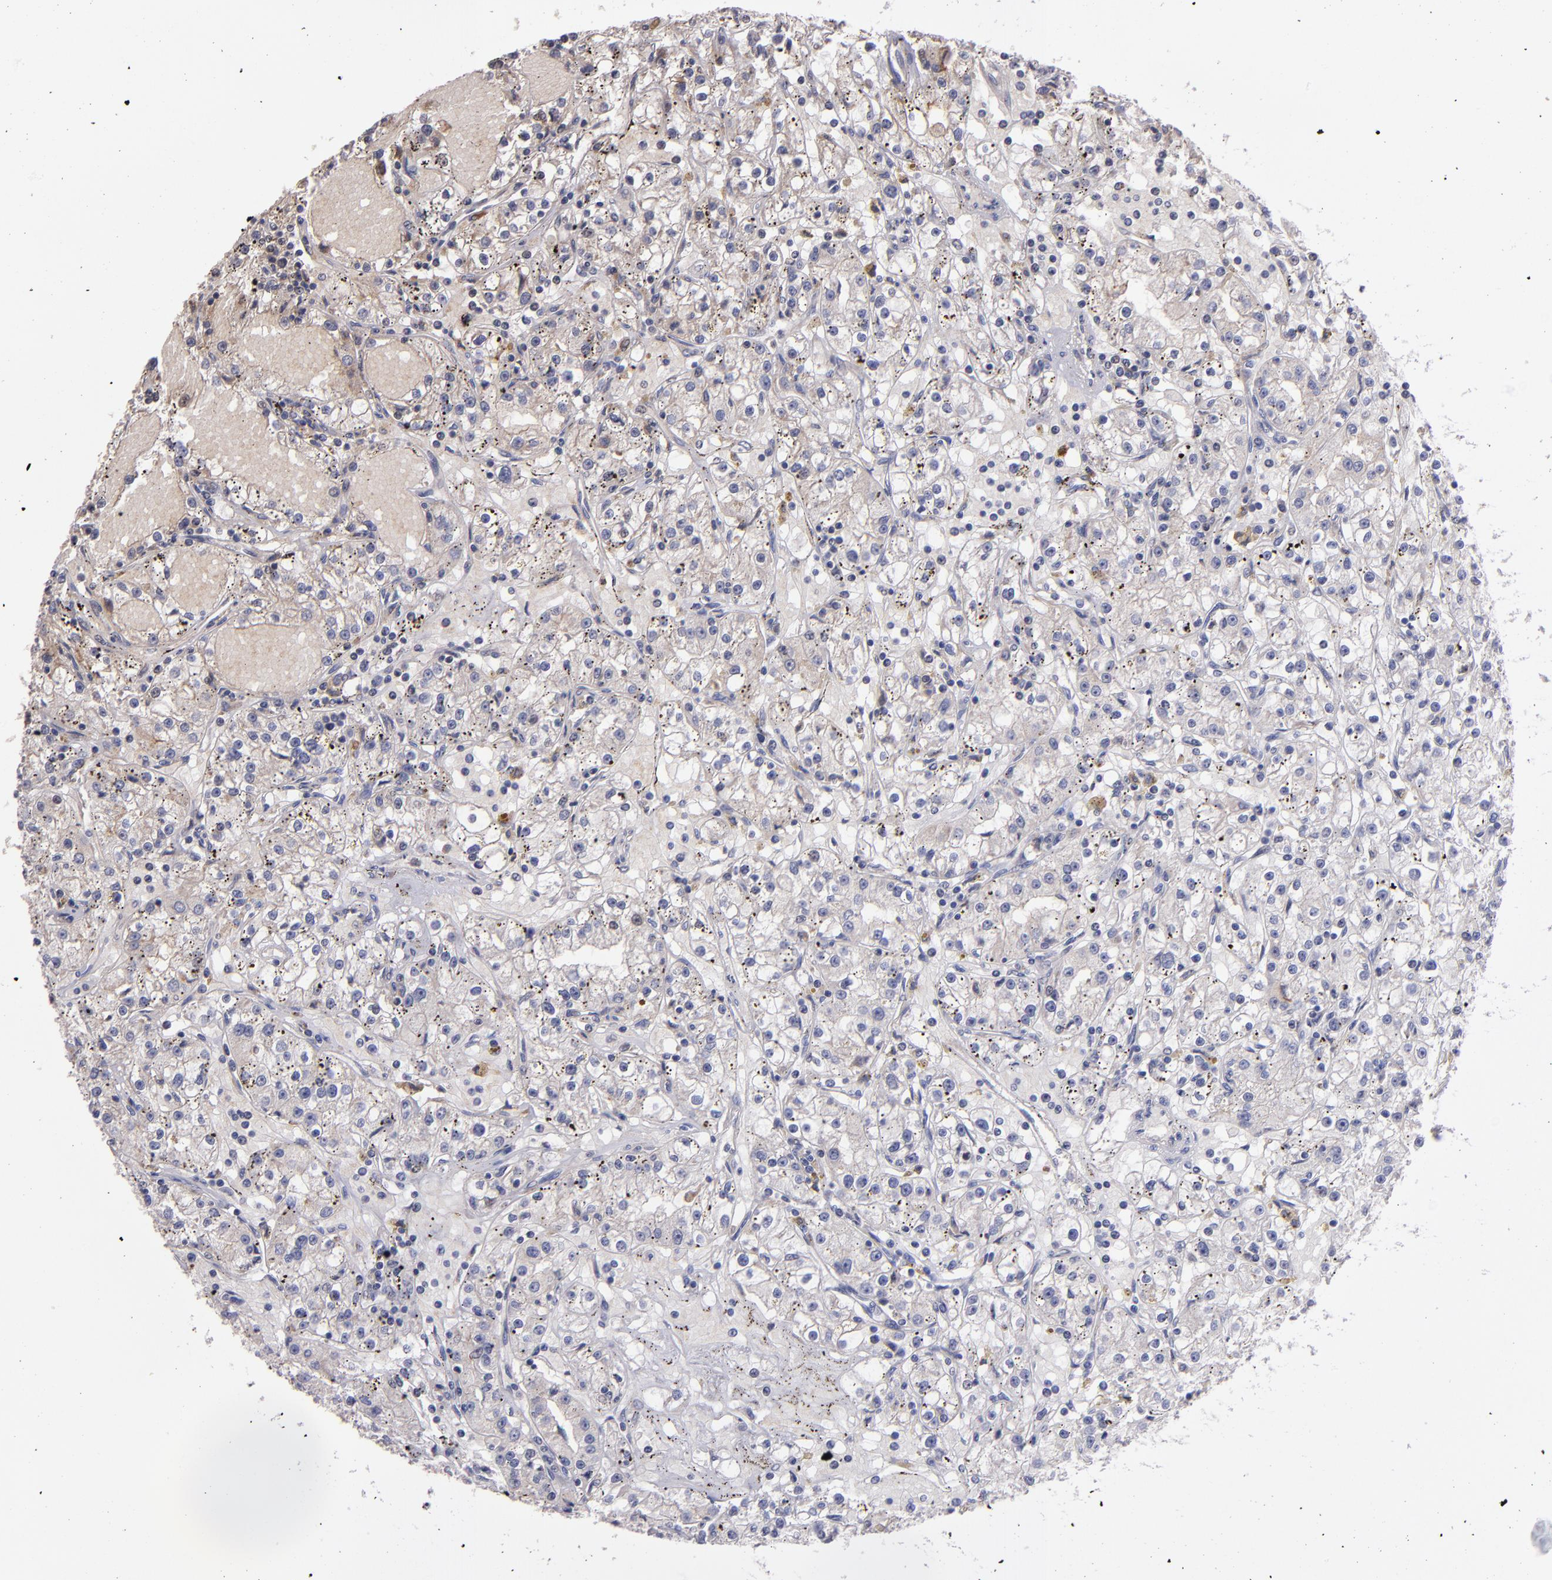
{"staining": {"intensity": "weak", "quantity": "<25%", "location": "cytoplasmic/membranous"}, "tissue": "renal cancer", "cell_type": "Tumor cells", "image_type": "cancer", "snomed": [{"axis": "morphology", "description": "Adenocarcinoma, NOS"}, {"axis": "topography", "description": "Kidney"}], "caption": "Protein analysis of adenocarcinoma (renal) reveals no significant expression in tumor cells.", "gene": "IFIH1", "patient": {"sex": "male", "age": 56}}